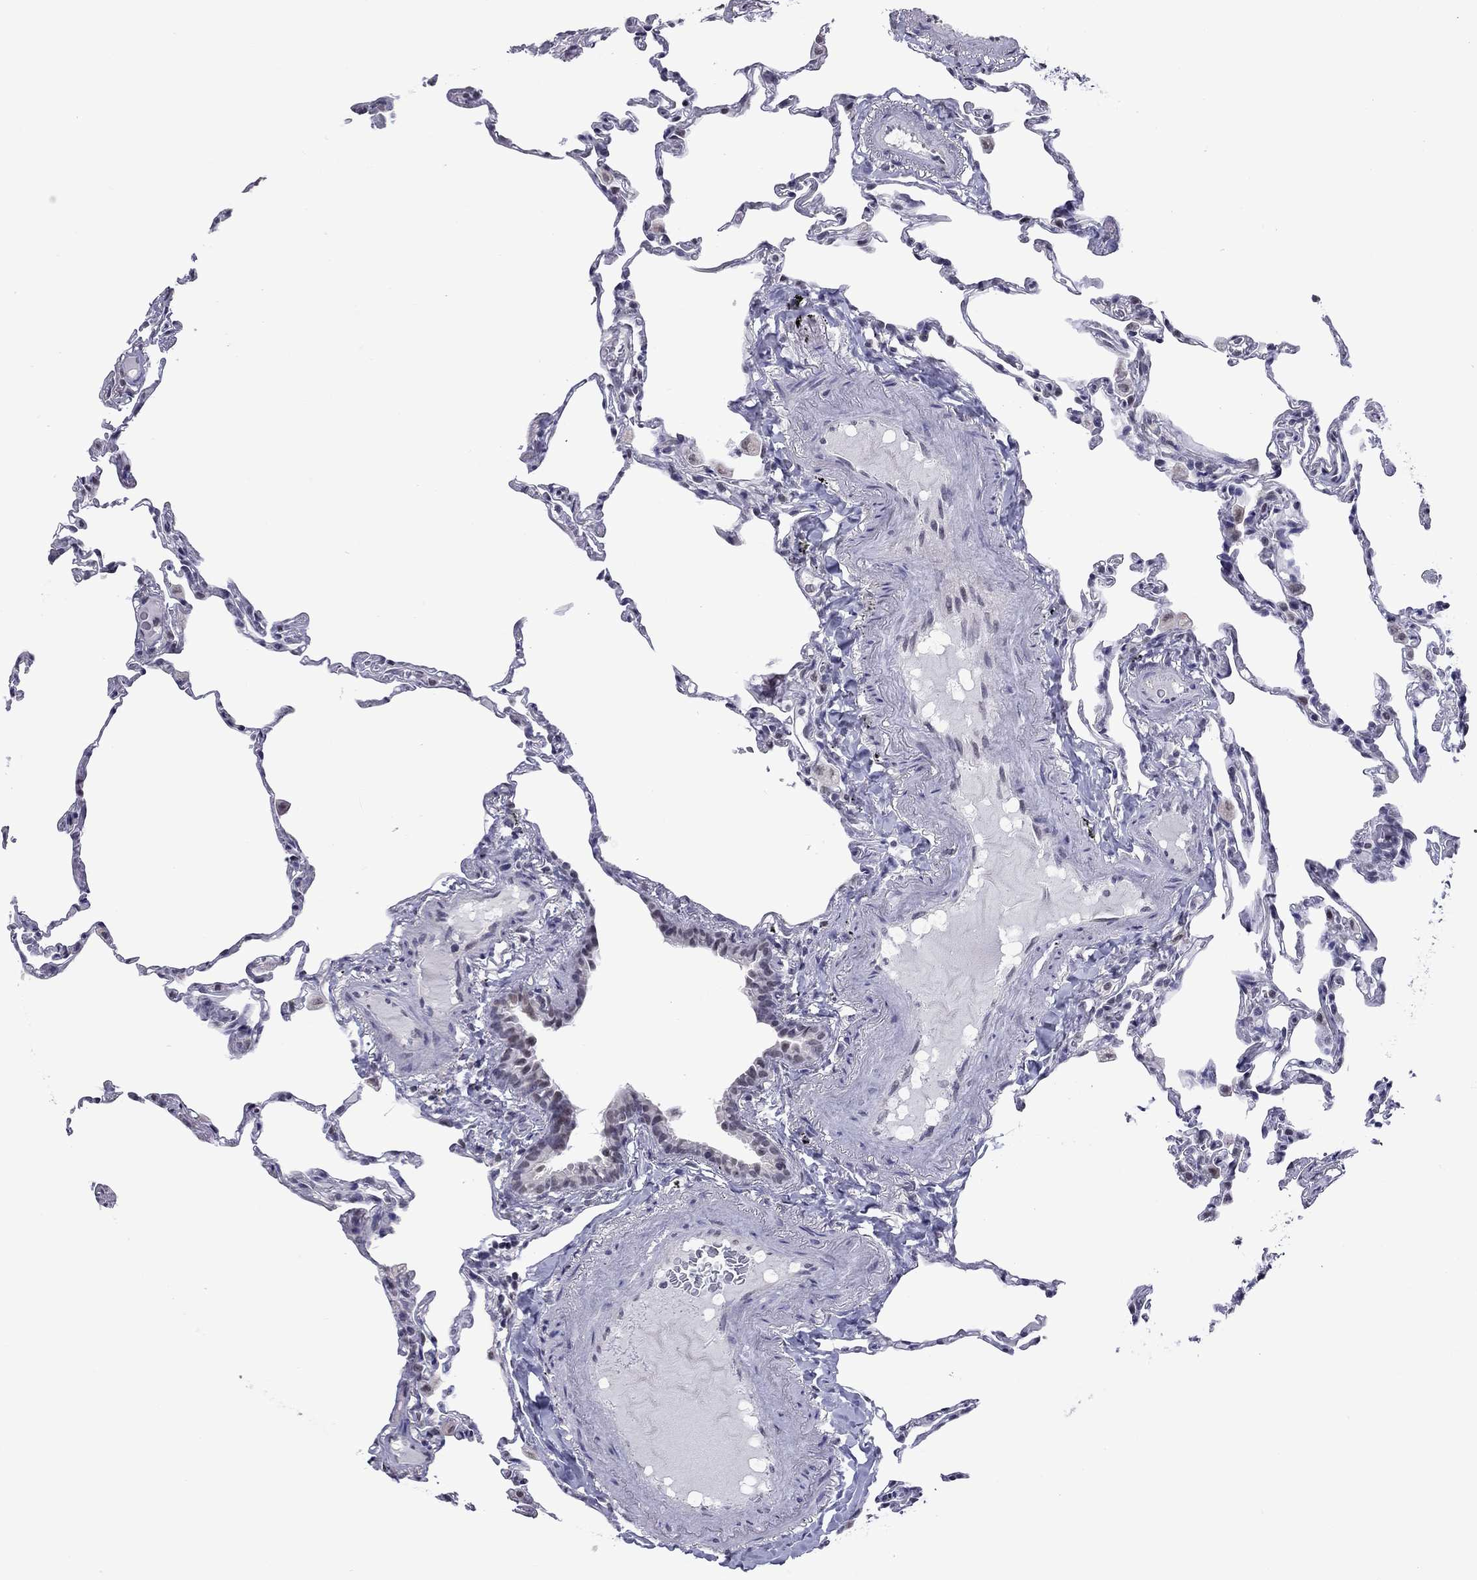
{"staining": {"intensity": "negative", "quantity": "none", "location": "none"}, "tissue": "lung", "cell_type": "Alveolar cells", "image_type": "normal", "snomed": [{"axis": "morphology", "description": "Normal tissue, NOS"}, {"axis": "topography", "description": "Lung"}], "caption": "A photomicrograph of lung stained for a protein reveals no brown staining in alveolar cells.", "gene": "PPP1R3A", "patient": {"sex": "female", "age": 57}}